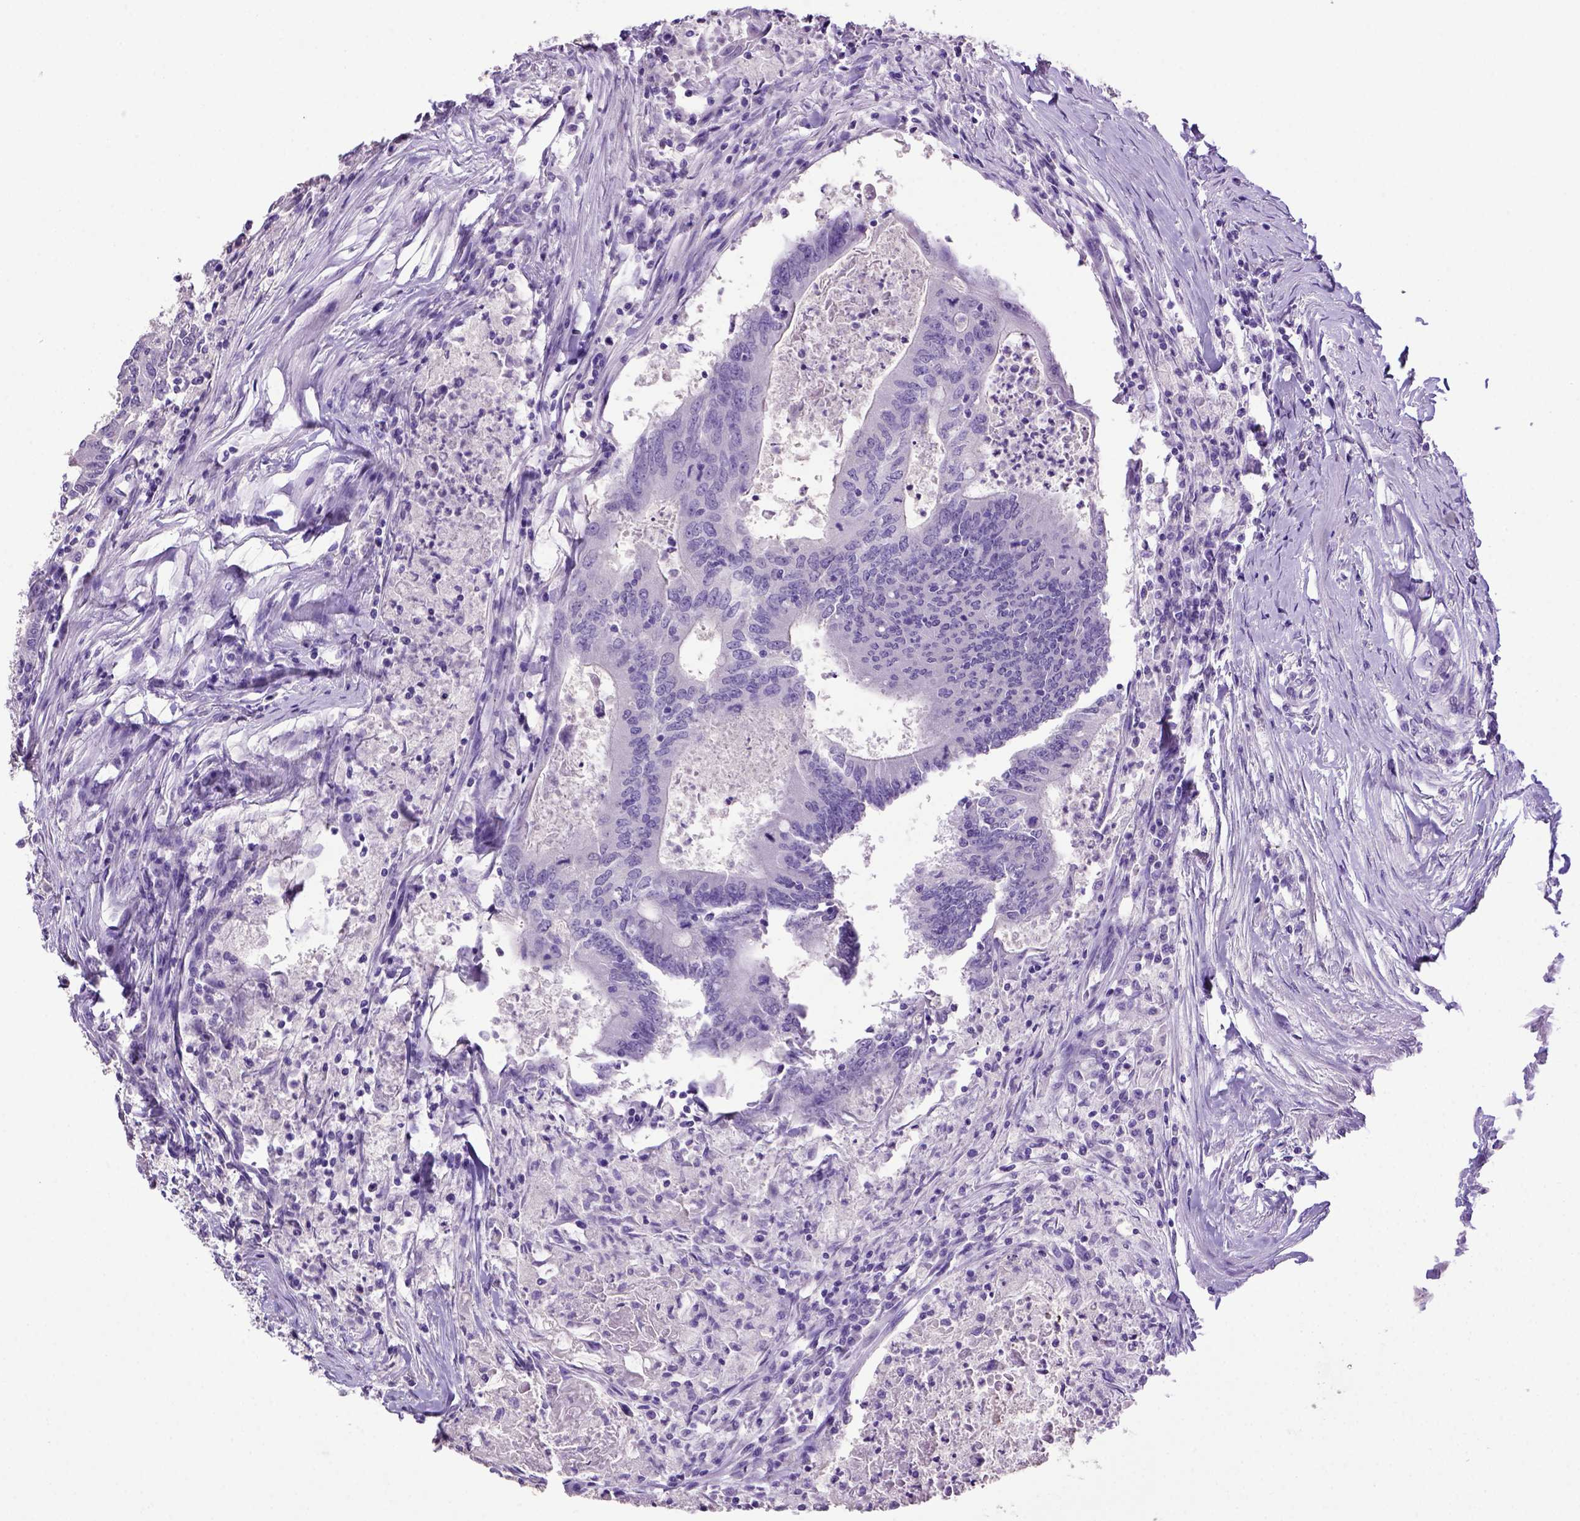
{"staining": {"intensity": "negative", "quantity": "none", "location": "none"}, "tissue": "colorectal cancer", "cell_type": "Tumor cells", "image_type": "cancer", "snomed": [{"axis": "morphology", "description": "Adenocarcinoma, NOS"}, {"axis": "topography", "description": "Colon"}], "caption": "Immunohistochemical staining of colorectal adenocarcinoma displays no significant positivity in tumor cells.", "gene": "ITIH4", "patient": {"sex": "female", "age": 70}}